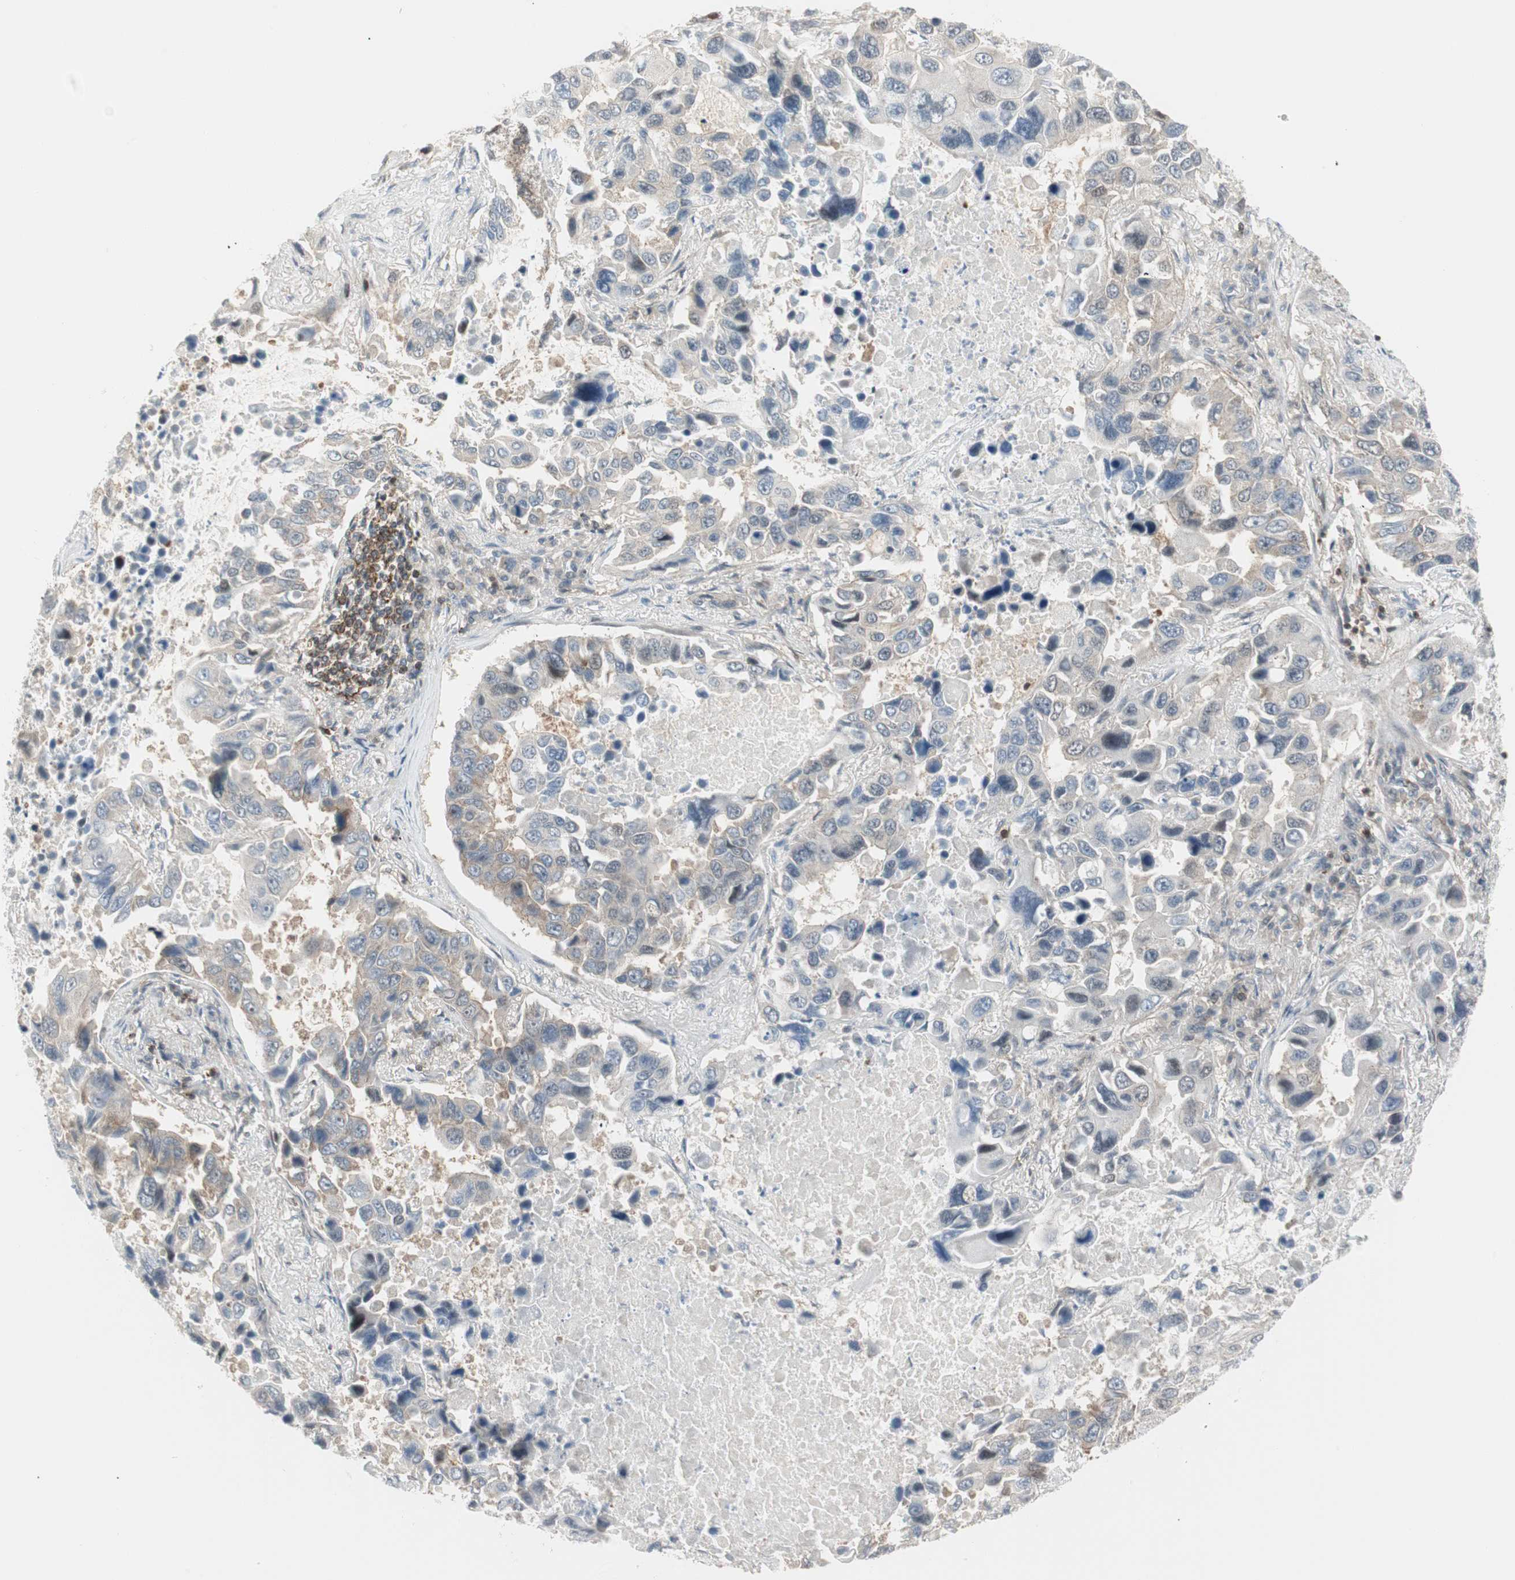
{"staining": {"intensity": "weak", "quantity": ">75%", "location": "cytoplasmic/membranous"}, "tissue": "lung cancer", "cell_type": "Tumor cells", "image_type": "cancer", "snomed": [{"axis": "morphology", "description": "Adenocarcinoma, NOS"}, {"axis": "topography", "description": "Lung"}], "caption": "Tumor cells exhibit low levels of weak cytoplasmic/membranous positivity in approximately >75% of cells in human lung adenocarcinoma.", "gene": "PPP1CA", "patient": {"sex": "male", "age": 64}}